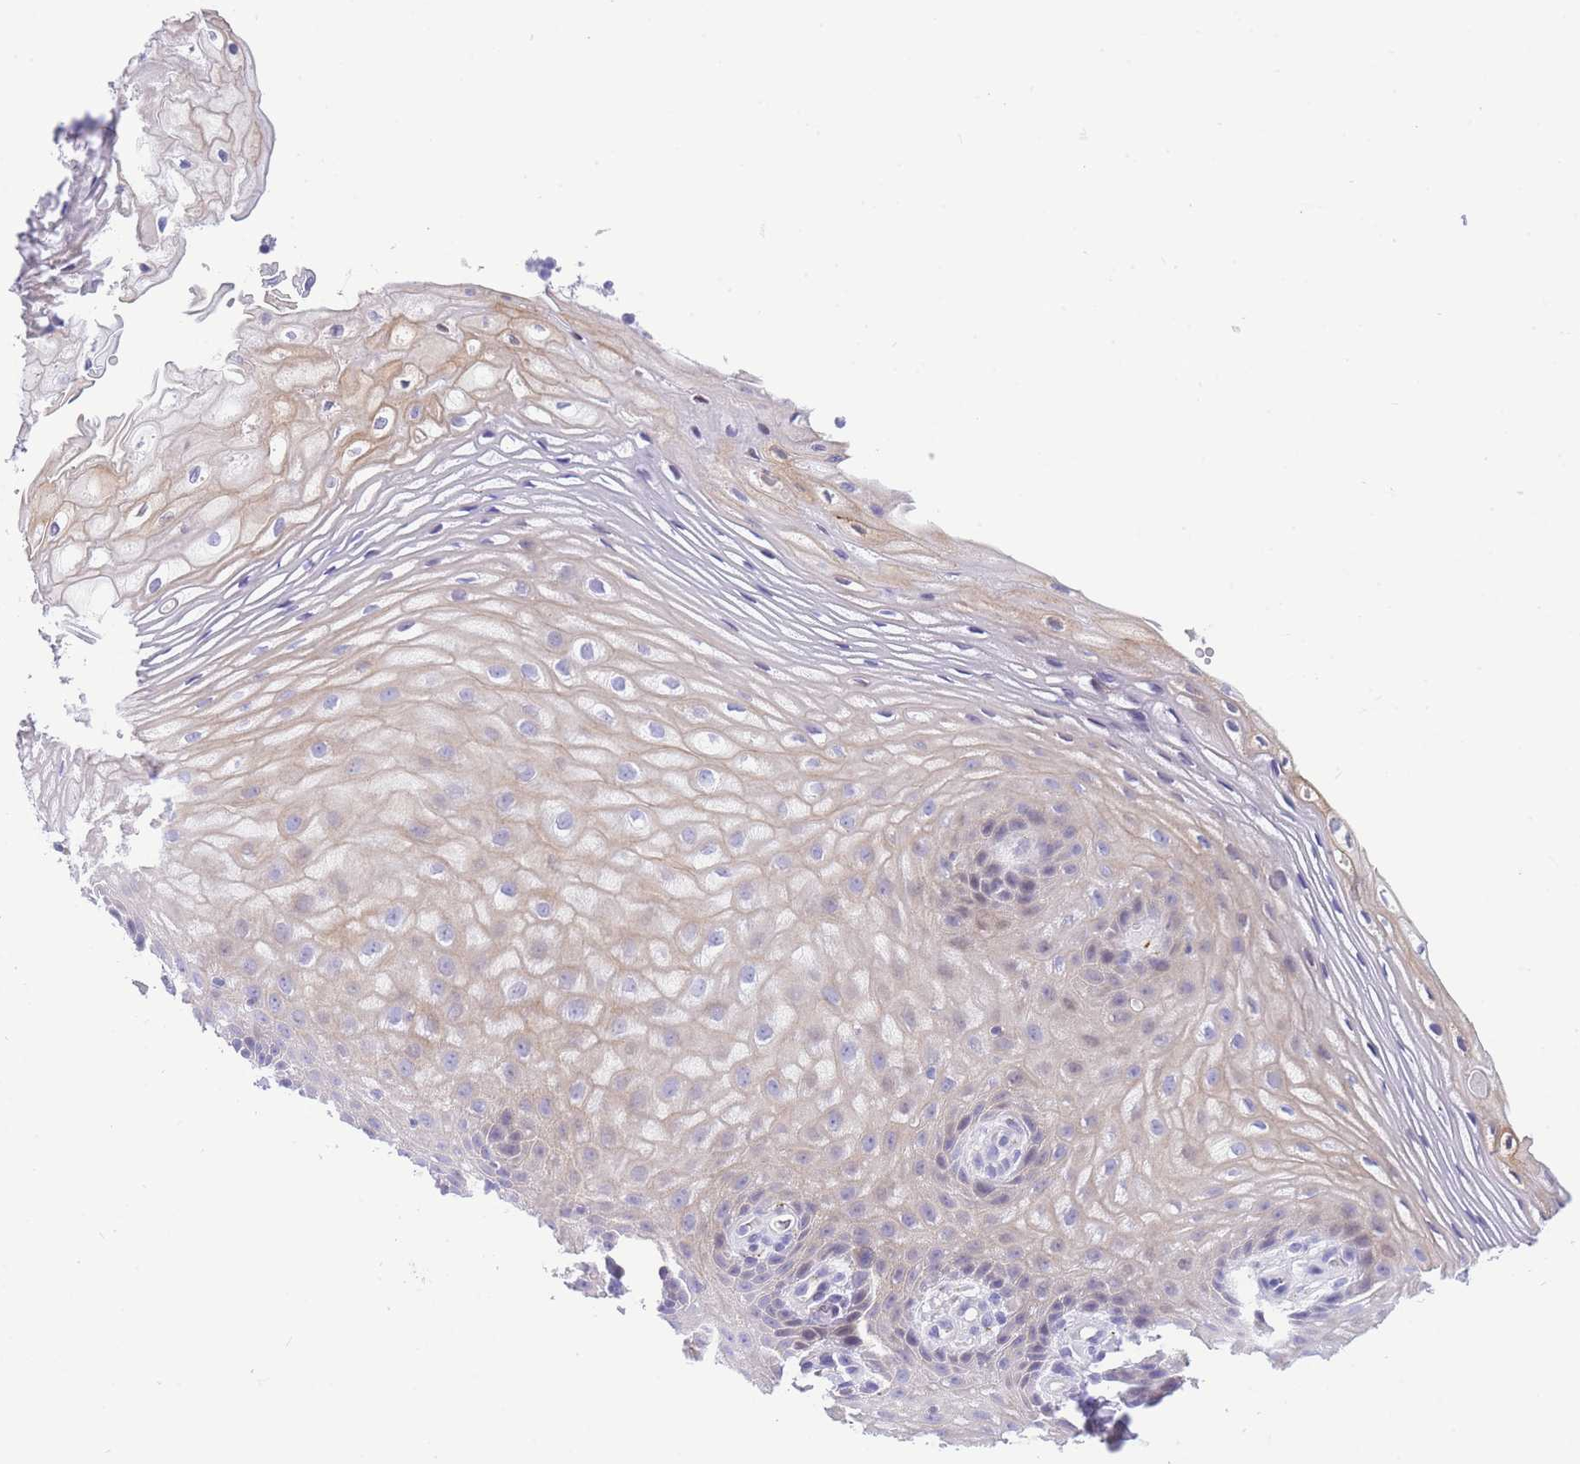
{"staining": {"intensity": "weak", "quantity": "<25%", "location": "cytoplasmic/membranous"}, "tissue": "vagina", "cell_type": "Squamous epithelial cells", "image_type": "normal", "snomed": [{"axis": "morphology", "description": "Normal tissue, NOS"}, {"axis": "topography", "description": "Vagina"}], "caption": "A histopathology image of human vagina is negative for staining in squamous epithelial cells. (Brightfield microscopy of DAB IHC at high magnification).", "gene": "TIFAB", "patient": {"sex": "female", "age": 60}}